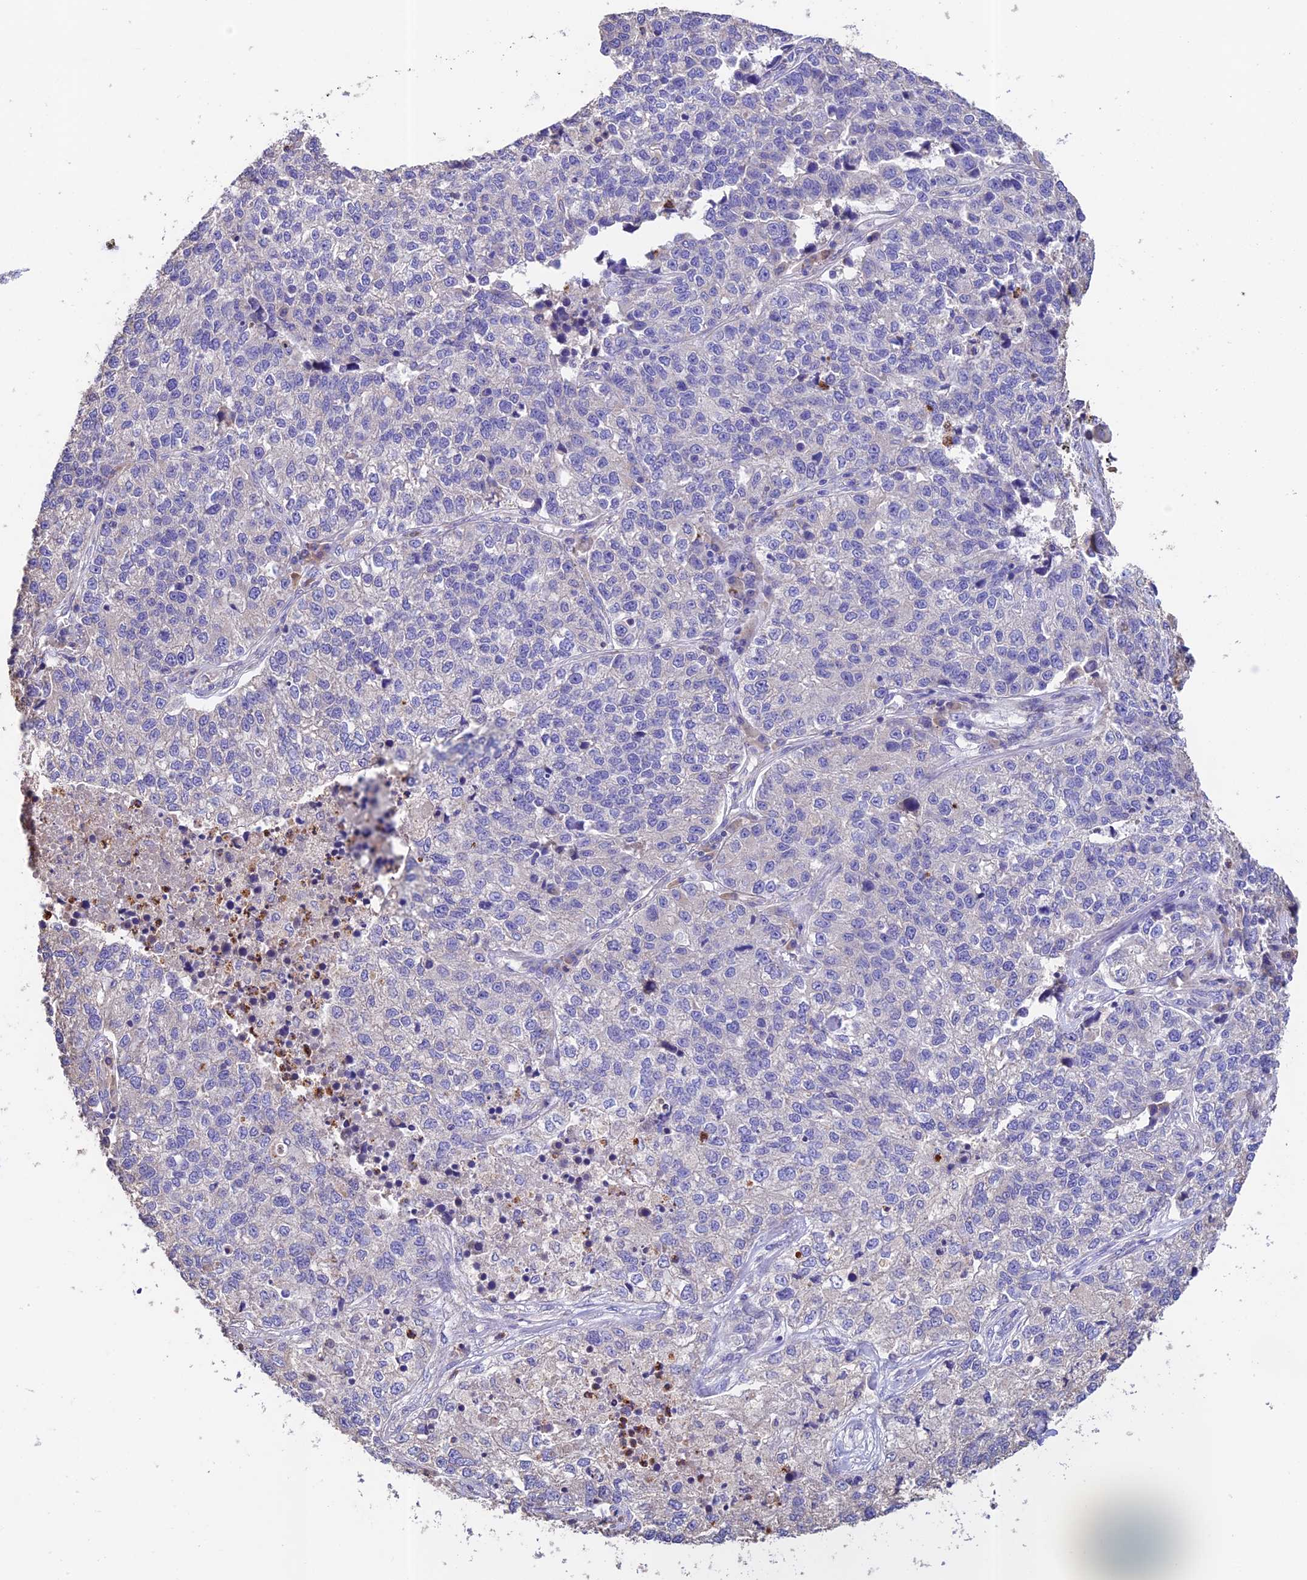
{"staining": {"intensity": "negative", "quantity": "none", "location": "none"}, "tissue": "lung cancer", "cell_type": "Tumor cells", "image_type": "cancer", "snomed": [{"axis": "morphology", "description": "Adenocarcinoma, NOS"}, {"axis": "topography", "description": "Lung"}], "caption": "The histopathology image exhibits no staining of tumor cells in lung cancer.", "gene": "EMC3", "patient": {"sex": "male", "age": 49}}